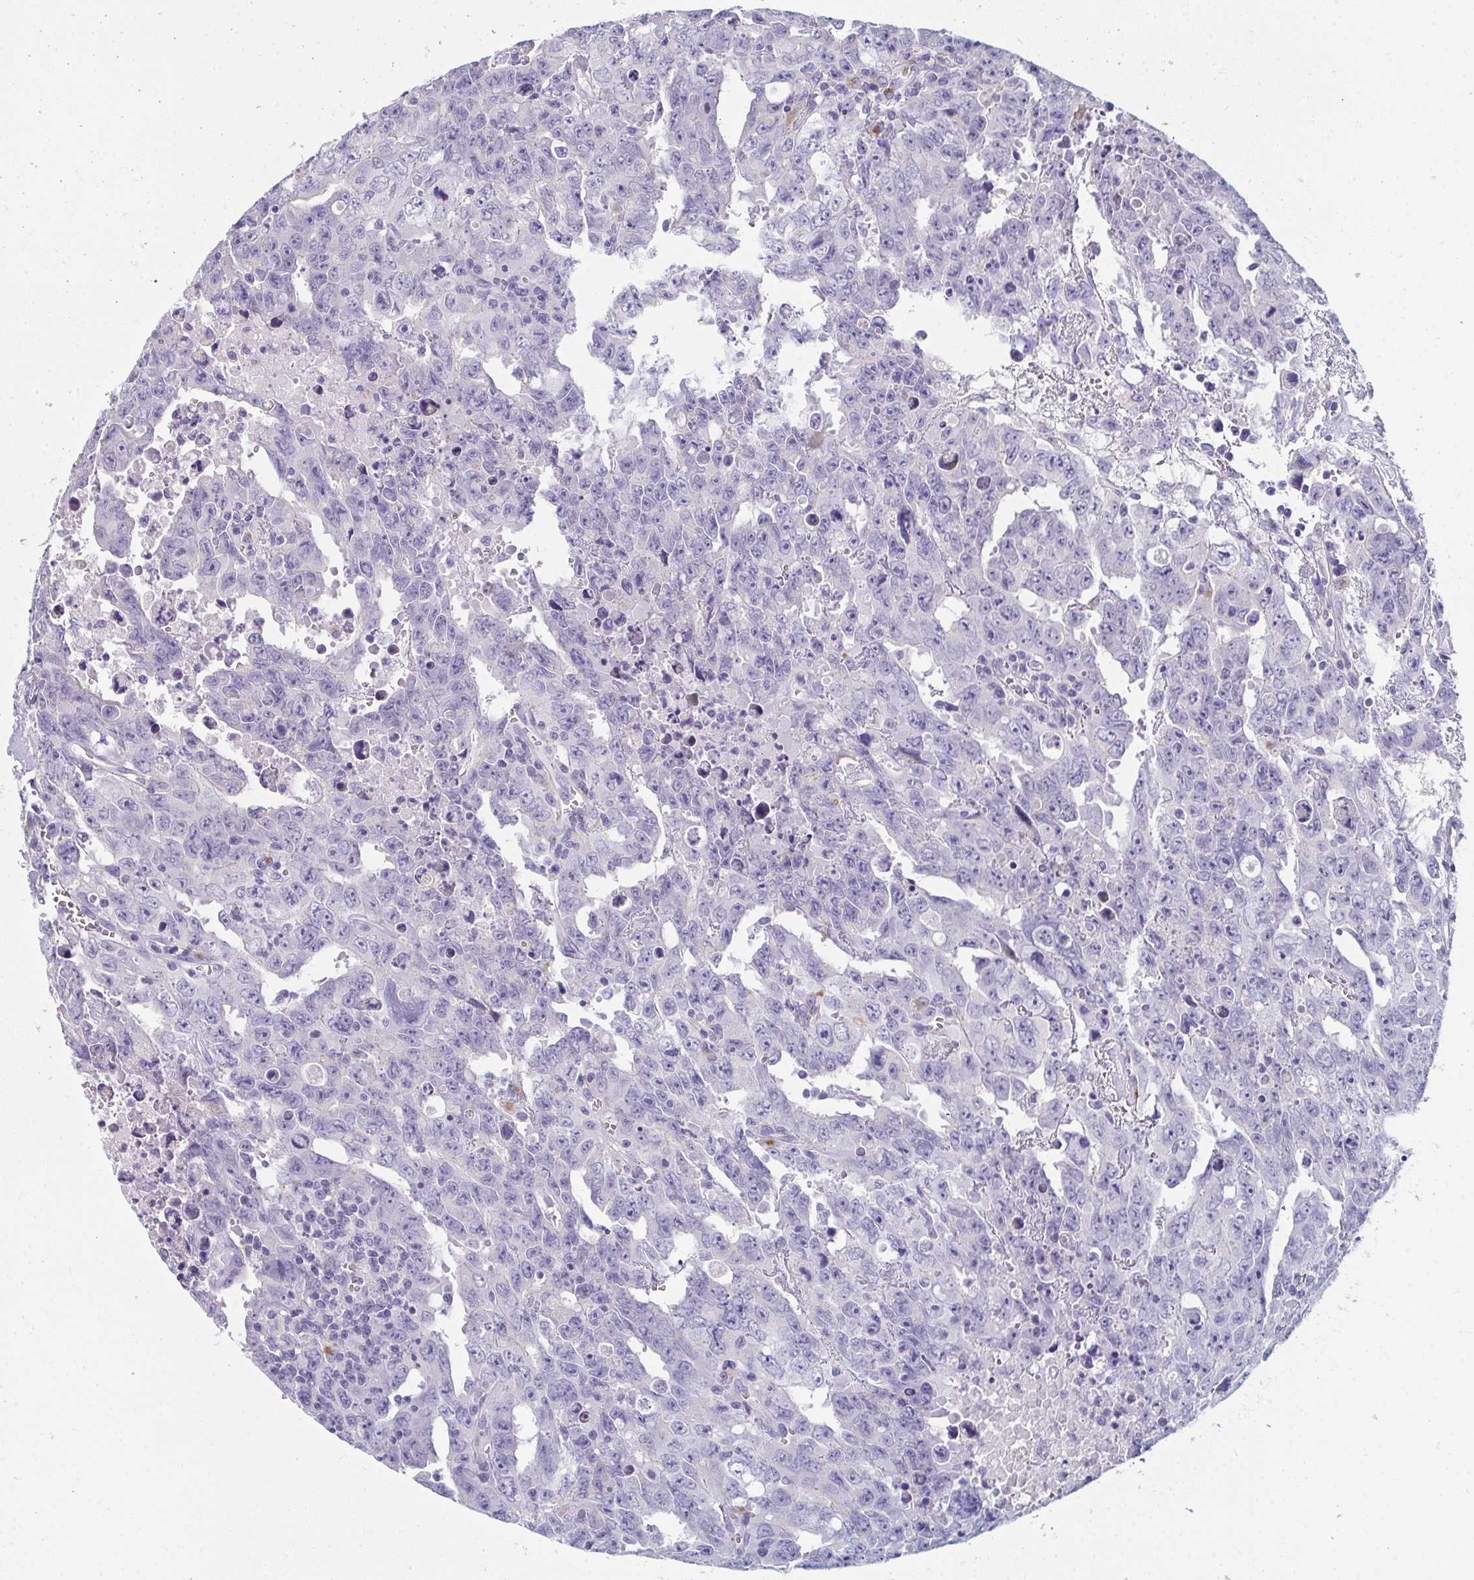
{"staining": {"intensity": "negative", "quantity": "none", "location": "none"}, "tissue": "testis cancer", "cell_type": "Tumor cells", "image_type": "cancer", "snomed": [{"axis": "morphology", "description": "Carcinoma, Embryonal, NOS"}, {"axis": "topography", "description": "Testis"}], "caption": "The image demonstrates no significant positivity in tumor cells of testis cancer.", "gene": "EIF1AD", "patient": {"sex": "male", "age": 24}}